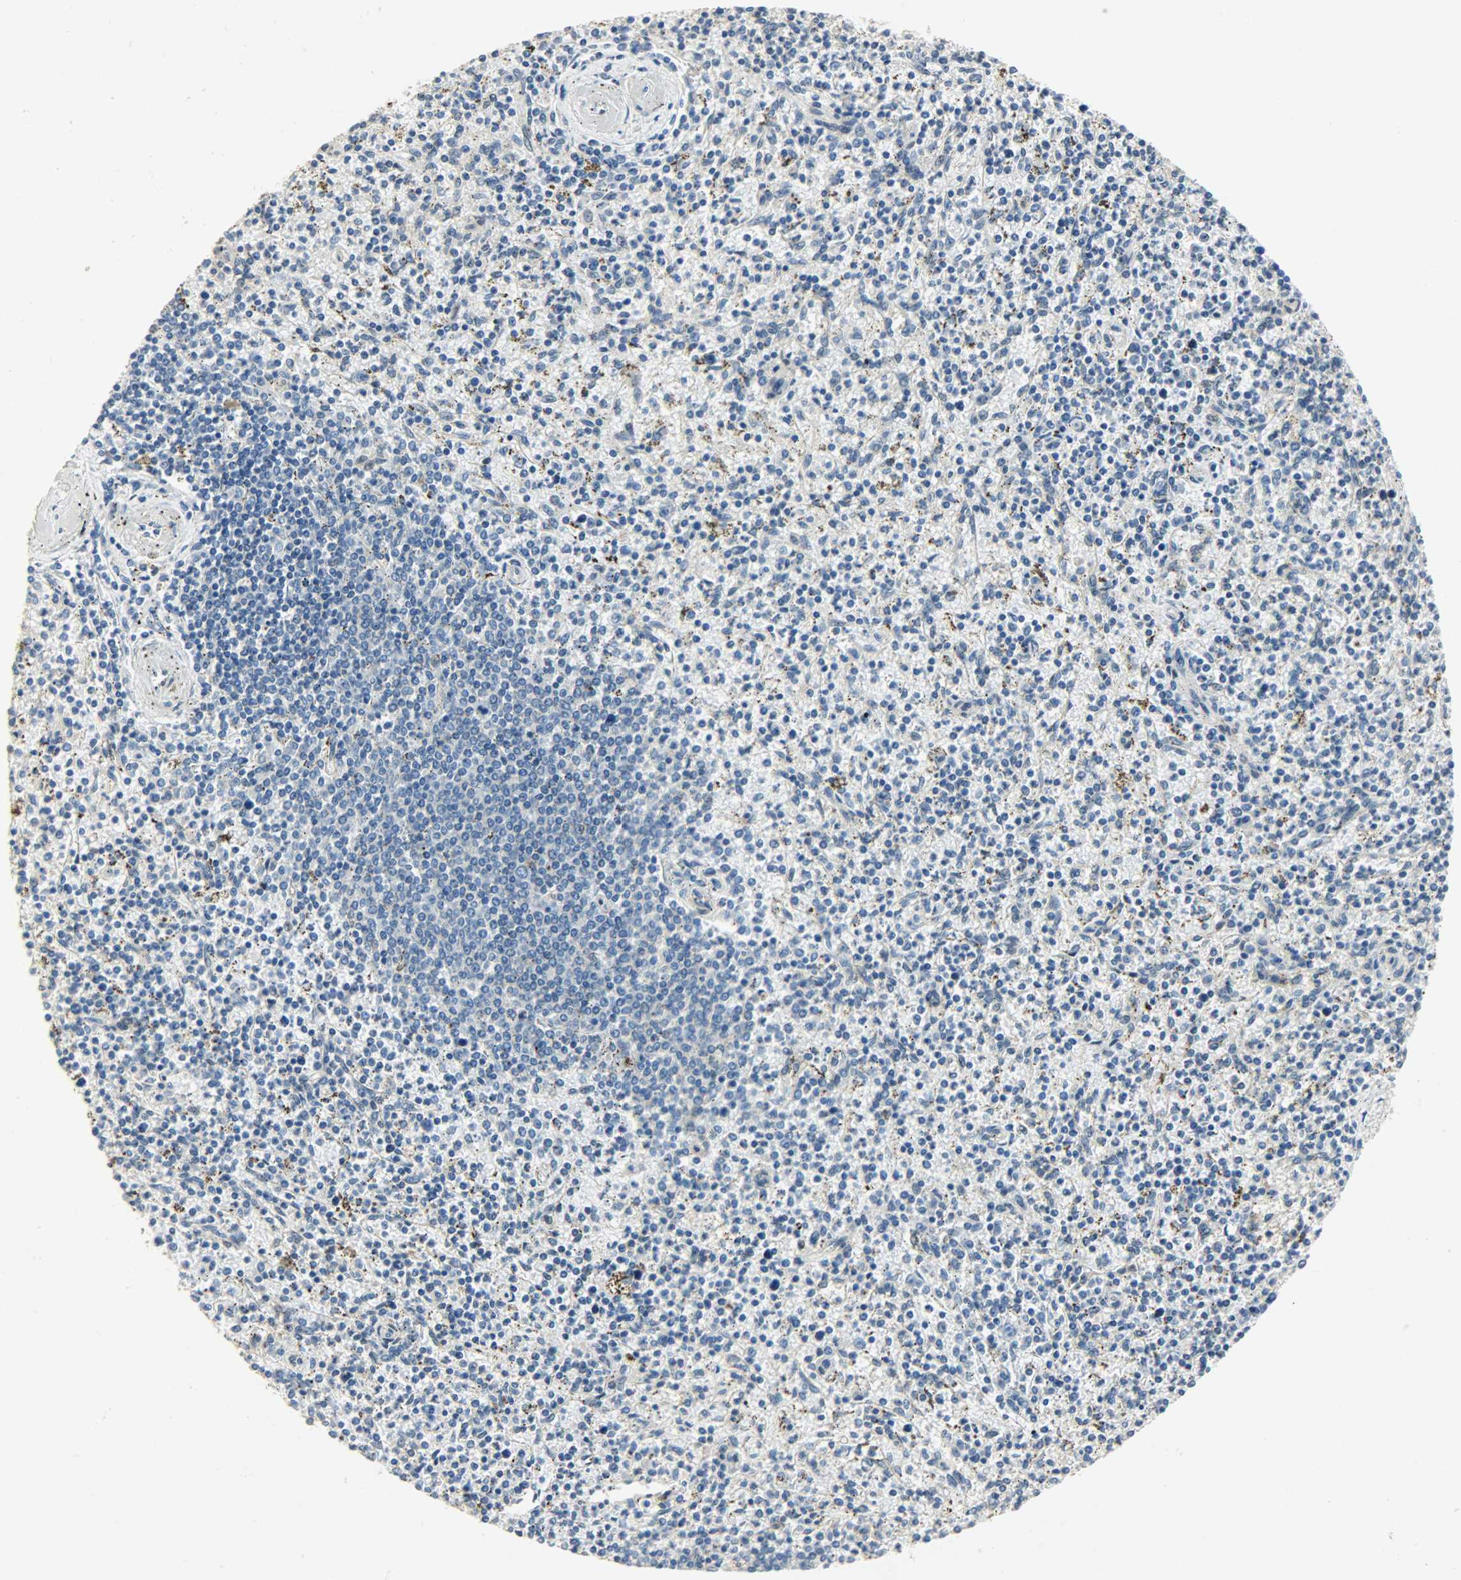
{"staining": {"intensity": "weak", "quantity": "25%-75%", "location": "nuclear"}, "tissue": "spleen", "cell_type": "Cells in red pulp", "image_type": "normal", "snomed": [{"axis": "morphology", "description": "Normal tissue, NOS"}, {"axis": "topography", "description": "Spleen"}], "caption": "This is an image of IHC staining of normal spleen, which shows weak staining in the nuclear of cells in red pulp.", "gene": "NPEPL1", "patient": {"sex": "male", "age": 72}}